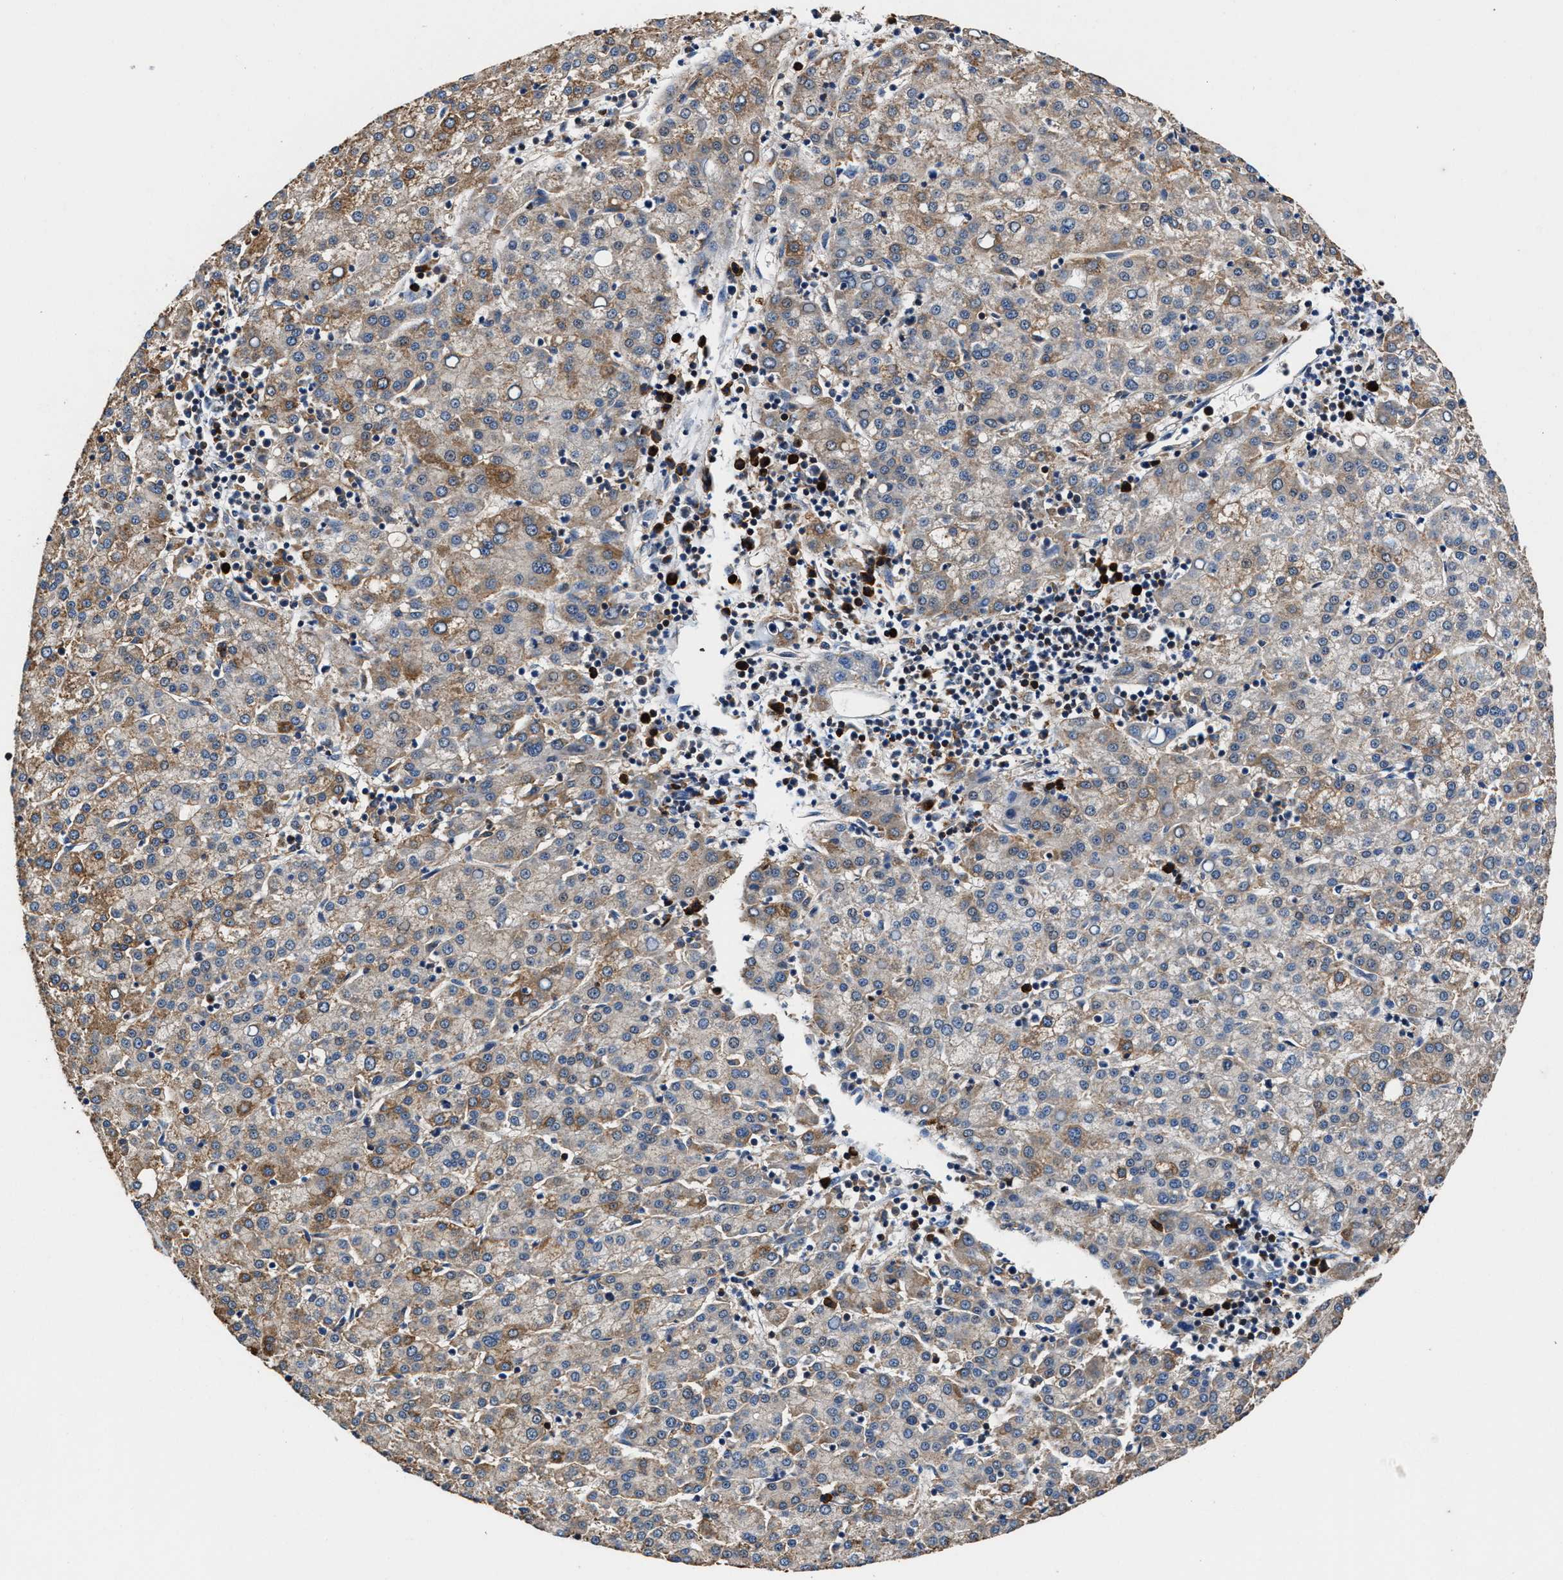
{"staining": {"intensity": "moderate", "quantity": ">75%", "location": "cytoplasmic/membranous"}, "tissue": "liver cancer", "cell_type": "Tumor cells", "image_type": "cancer", "snomed": [{"axis": "morphology", "description": "Carcinoma, Hepatocellular, NOS"}, {"axis": "topography", "description": "Liver"}], "caption": "Liver hepatocellular carcinoma stained for a protein (brown) demonstrates moderate cytoplasmic/membranous positive positivity in approximately >75% of tumor cells.", "gene": "PPP1R9B", "patient": {"sex": "female", "age": 58}}